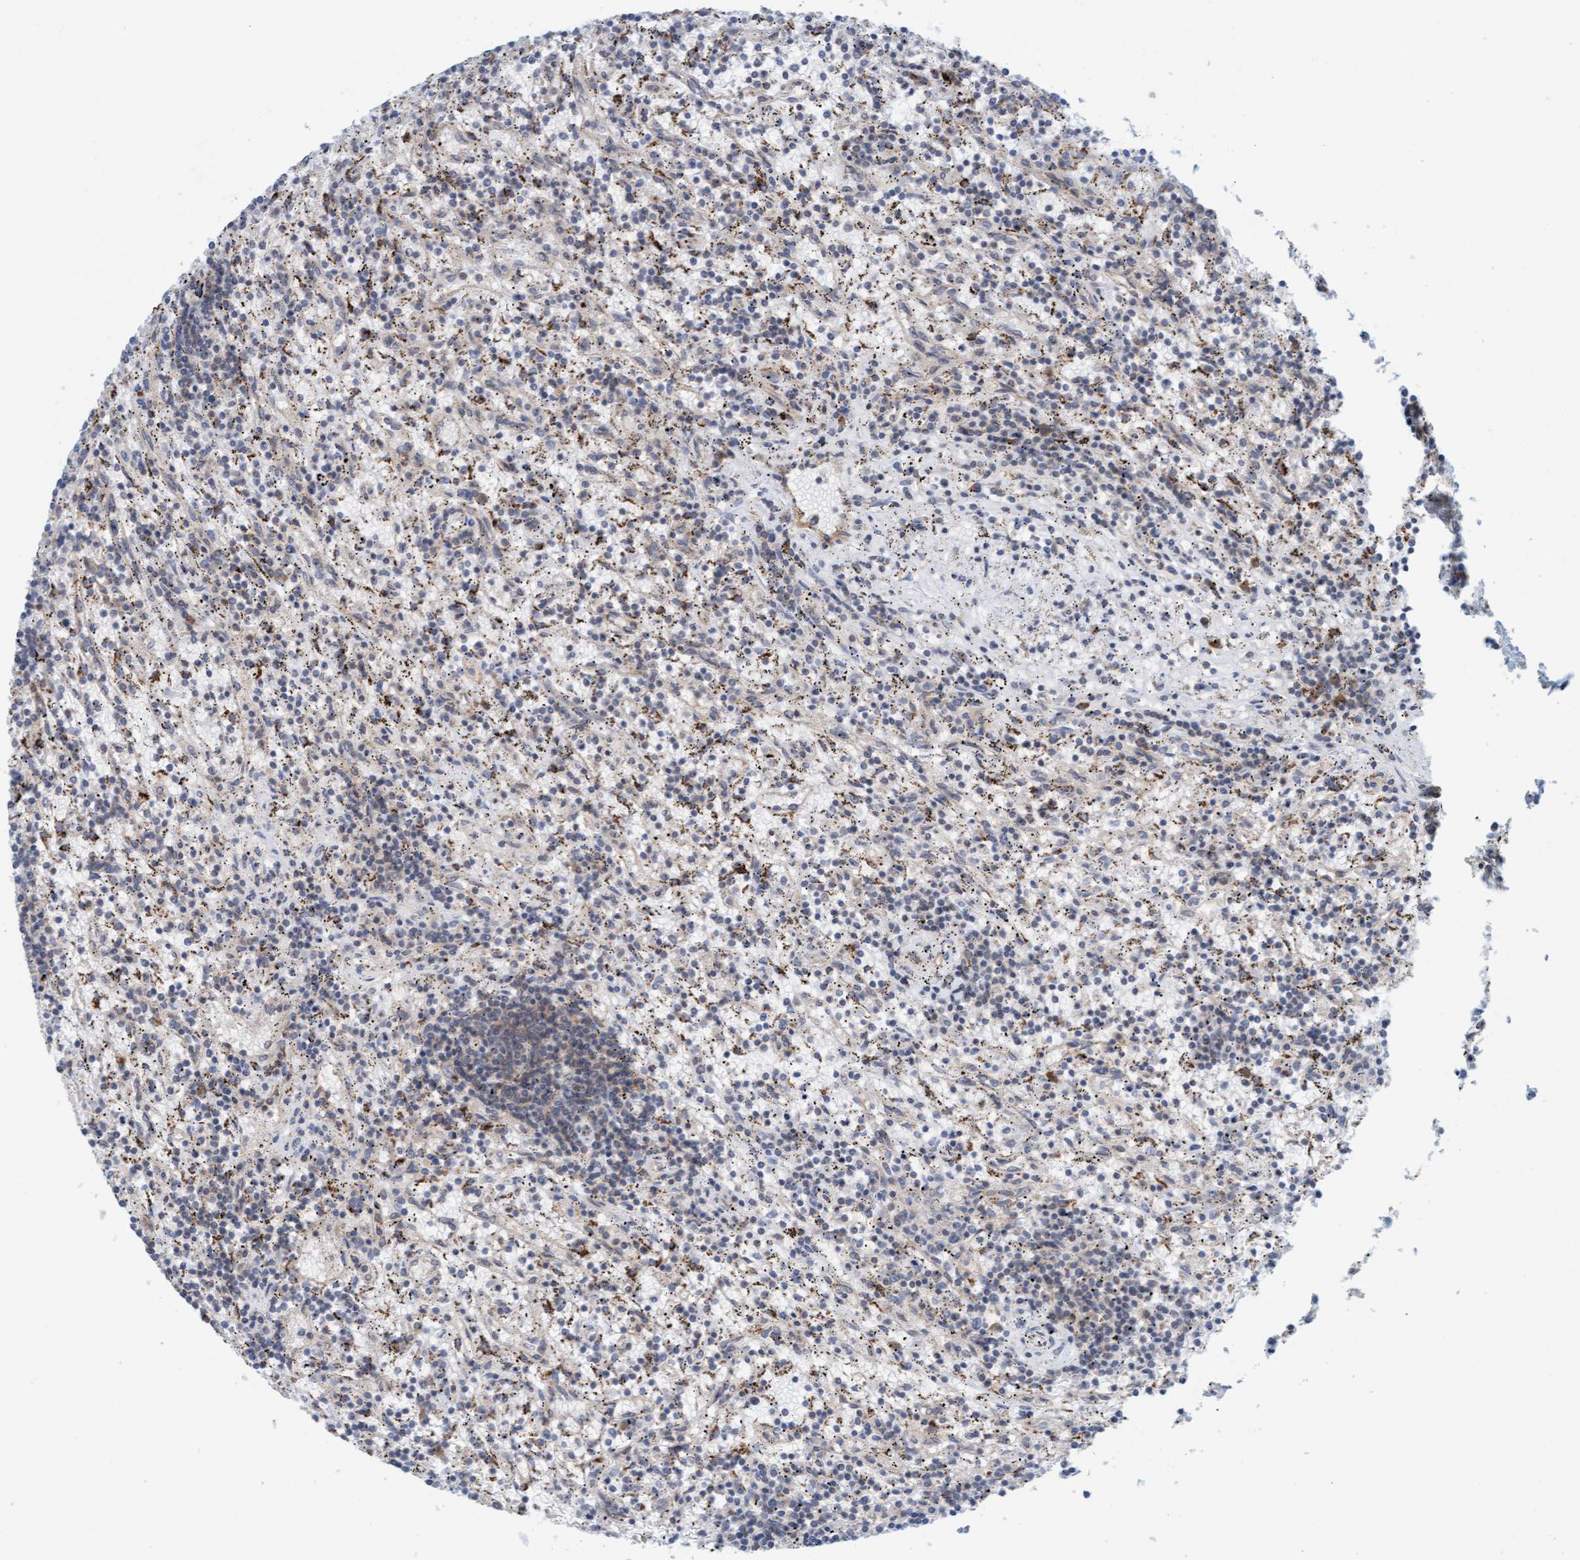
{"staining": {"intensity": "negative", "quantity": "none", "location": "none"}, "tissue": "lymphoma", "cell_type": "Tumor cells", "image_type": "cancer", "snomed": [{"axis": "morphology", "description": "Malignant lymphoma, non-Hodgkin's type, Low grade"}, {"axis": "topography", "description": "Spleen"}], "caption": "Tumor cells are negative for brown protein staining in malignant lymphoma, non-Hodgkin's type (low-grade).", "gene": "PRKD2", "patient": {"sex": "male", "age": 76}}